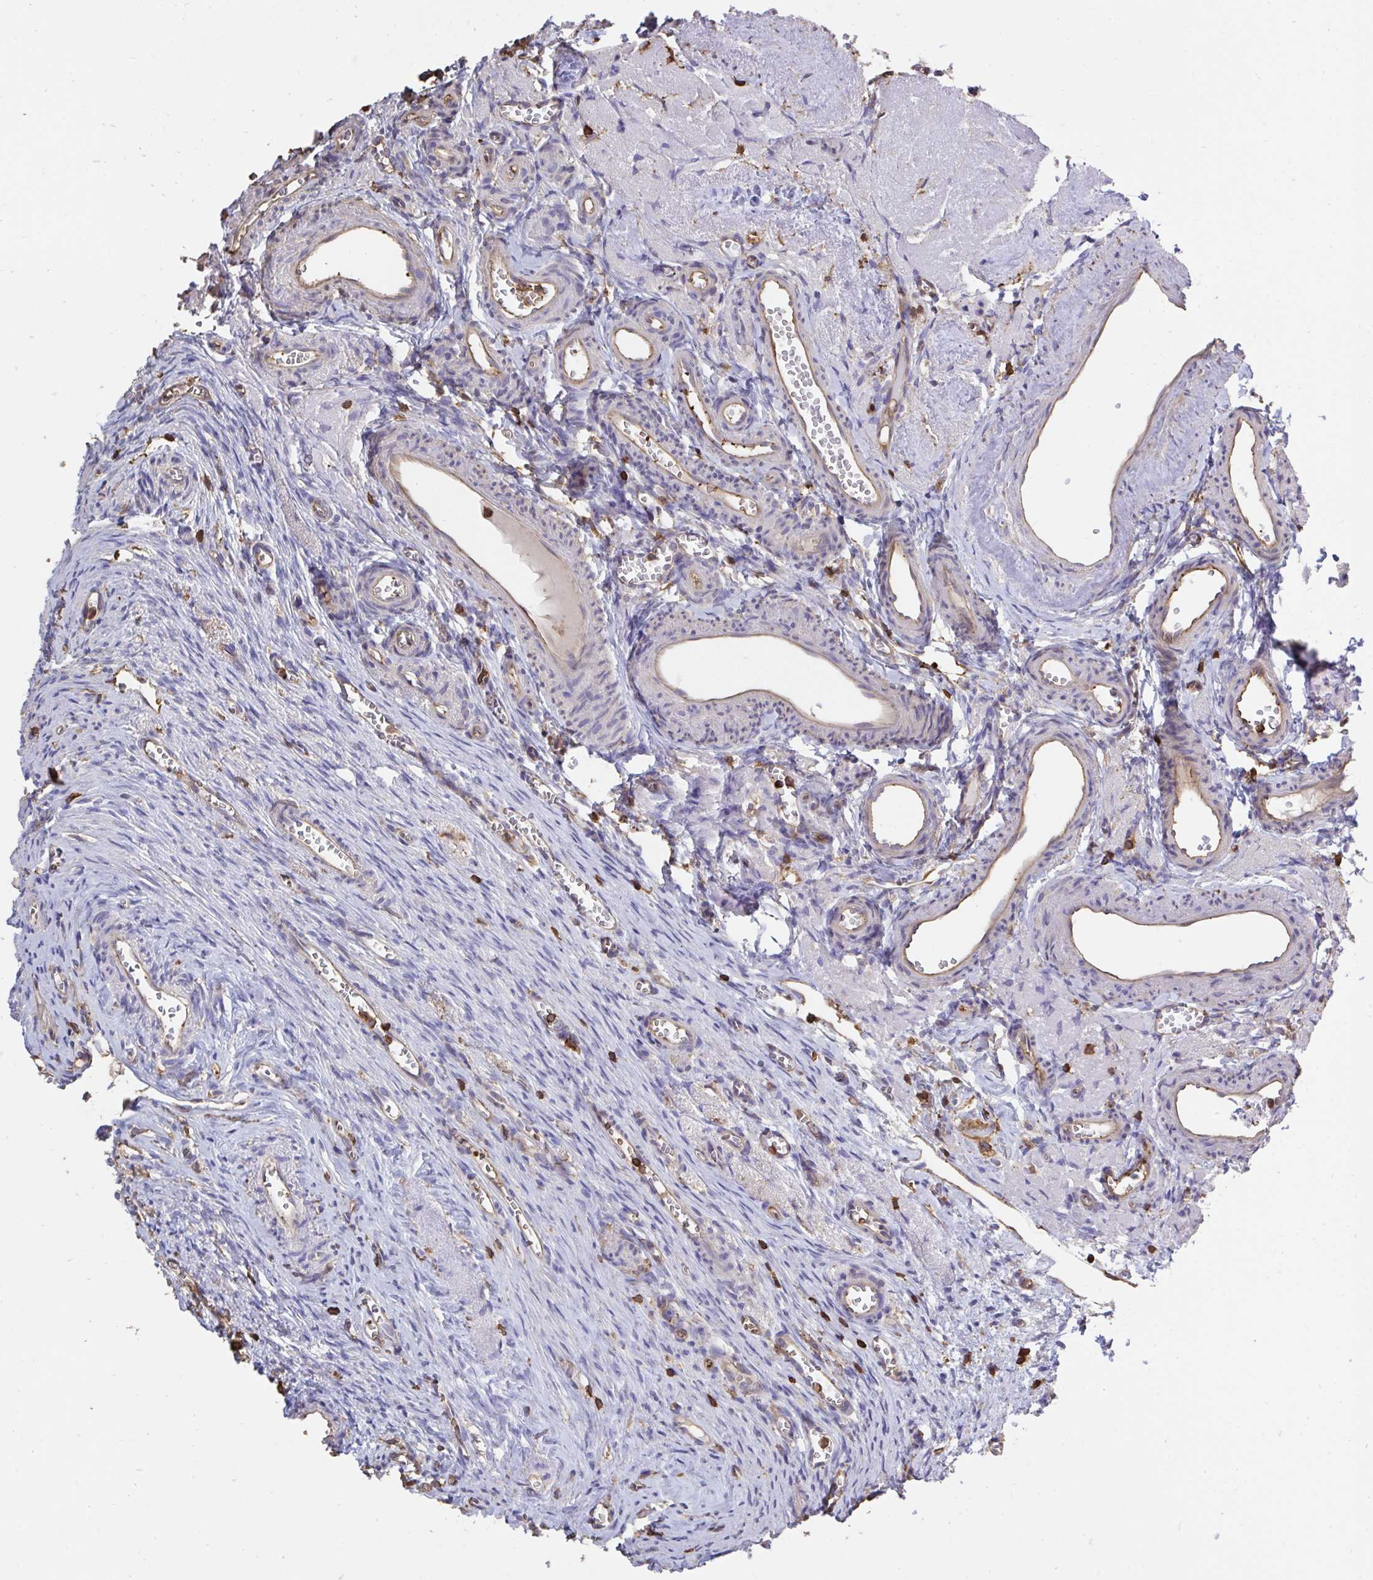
{"staining": {"intensity": "weak", "quantity": "25%-75%", "location": "cytoplasmic/membranous"}, "tissue": "ovary", "cell_type": "Follicle cells", "image_type": "normal", "snomed": [{"axis": "morphology", "description": "Normal tissue, NOS"}, {"axis": "topography", "description": "Ovary"}], "caption": "Protein staining of normal ovary shows weak cytoplasmic/membranous expression in approximately 25%-75% of follicle cells. (DAB IHC with brightfield microscopy, high magnification).", "gene": "CFL1", "patient": {"sex": "female", "age": 41}}